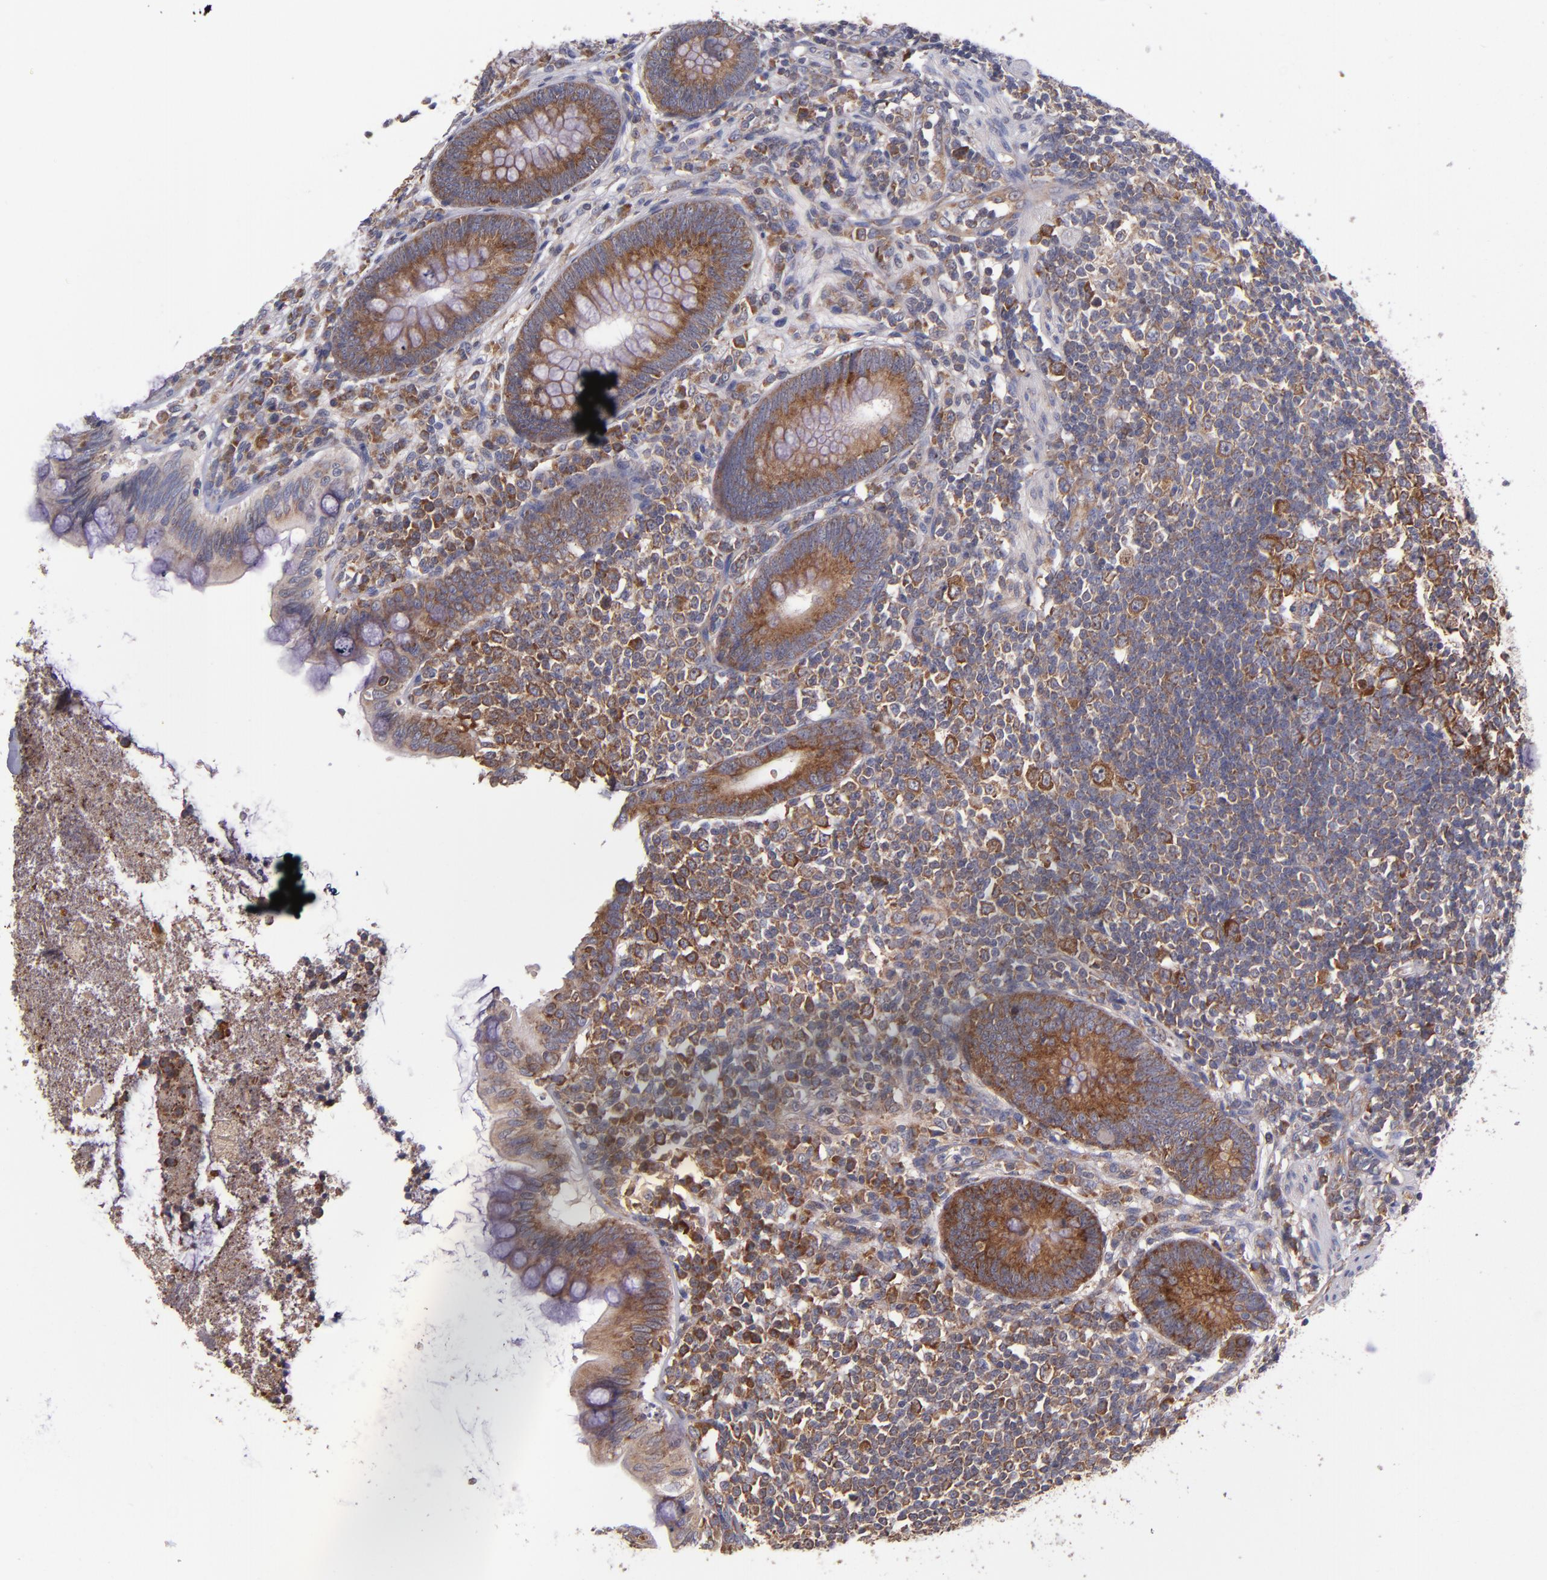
{"staining": {"intensity": "strong", "quantity": ">75%", "location": "cytoplasmic/membranous"}, "tissue": "appendix", "cell_type": "Glandular cells", "image_type": "normal", "snomed": [{"axis": "morphology", "description": "Normal tissue, NOS"}, {"axis": "topography", "description": "Appendix"}], "caption": "Protein expression by IHC demonstrates strong cytoplasmic/membranous positivity in about >75% of glandular cells in unremarkable appendix. Immunohistochemistry stains the protein in brown and the nuclei are stained blue.", "gene": "EIF4ENIF1", "patient": {"sex": "female", "age": 66}}